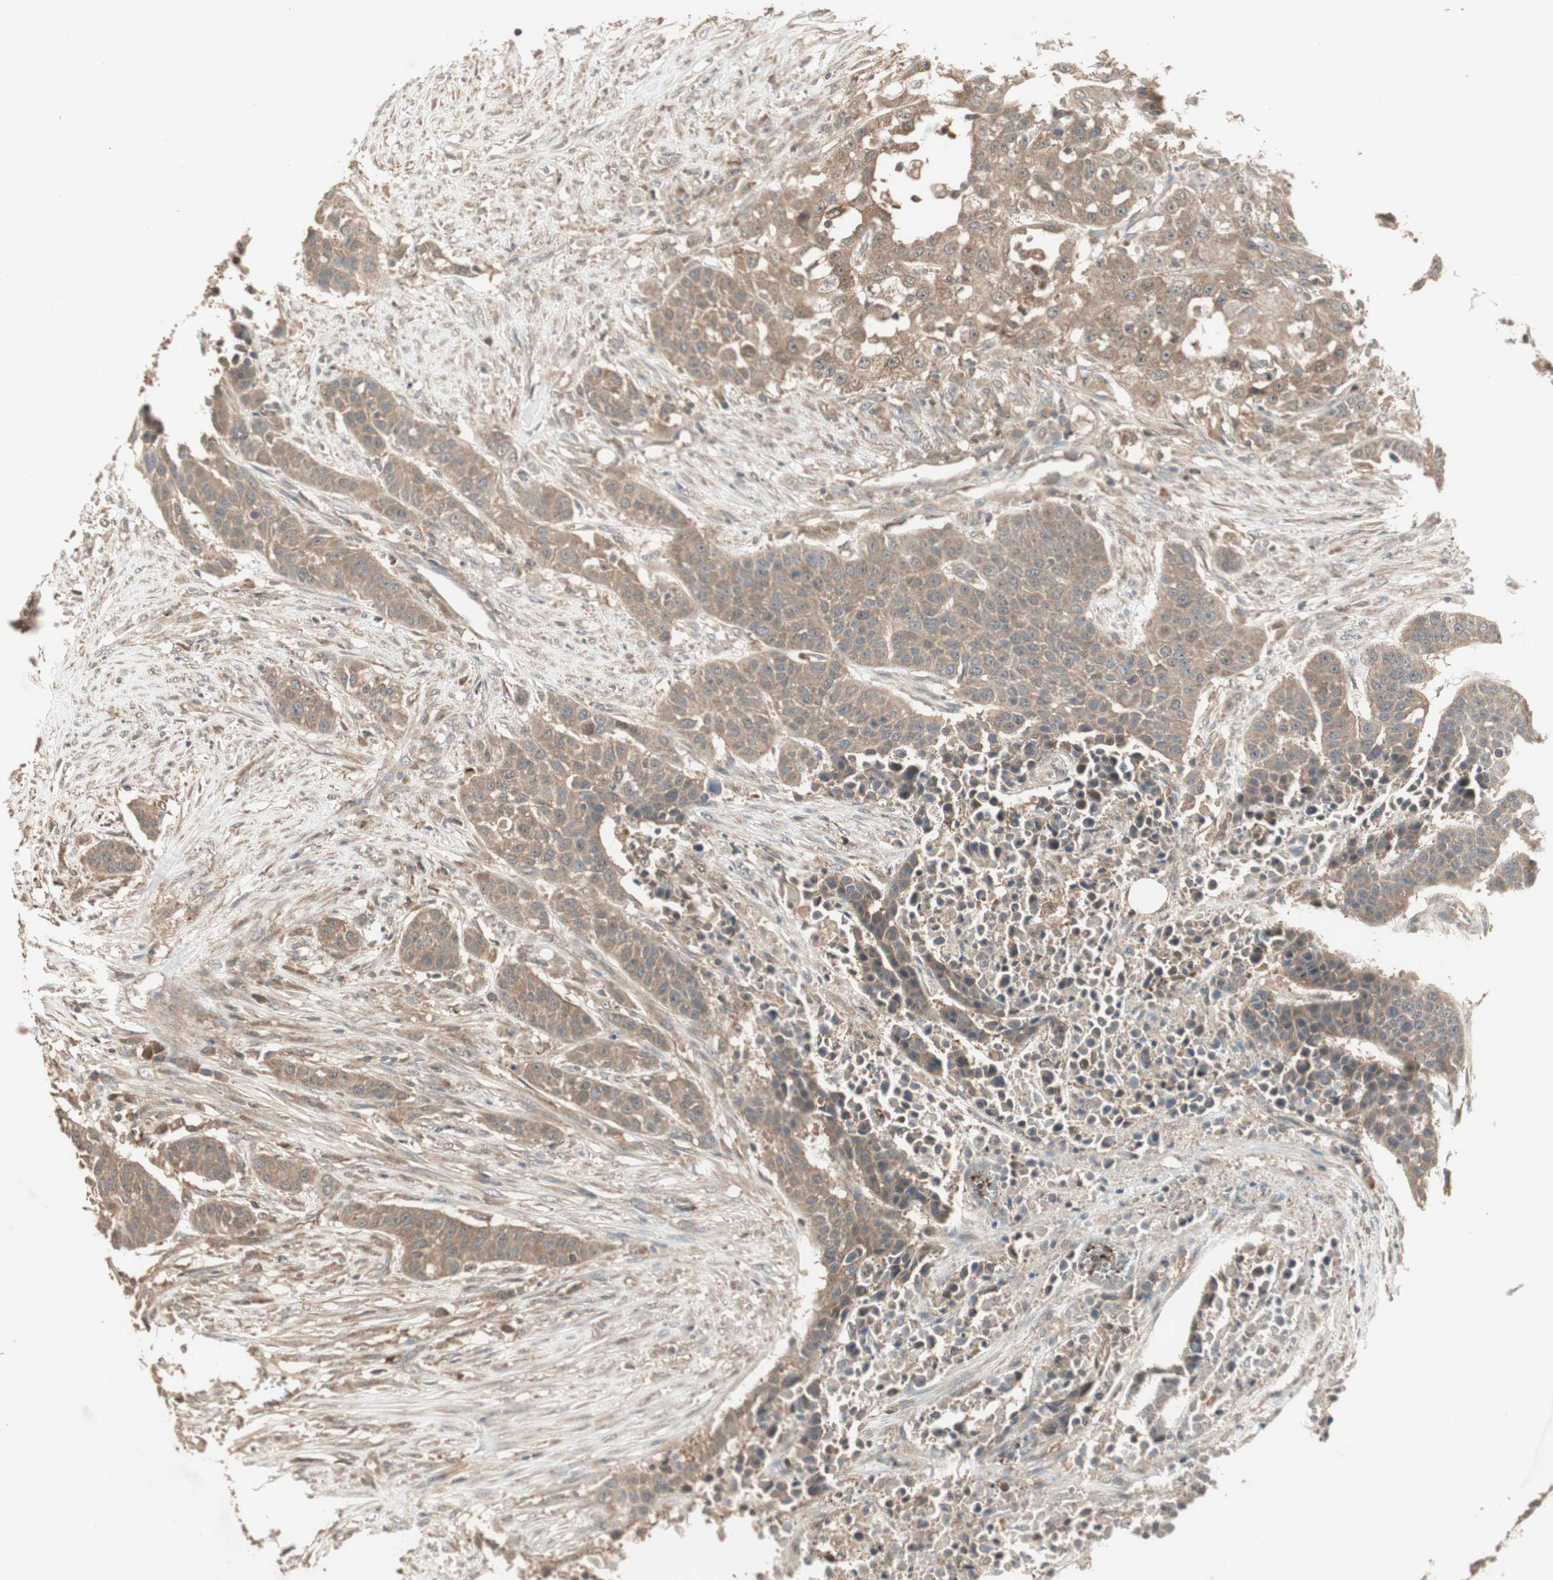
{"staining": {"intensity": "moderate", "quantity": ">75%", "location": "cytoplasmic/membranous"}, "tissue": "urothelial cancer", "cell_type": "Tumor cells", "image_type": "cancer", "snomed": [{"axis": "morphology", "description": "Urothelial carcinoma, High grade"}, {"axis": "topography", "description": "Urinary bladder"}], "caption": "The histopathology image shows staining of urothelial carcinoma (high-grade), revealing moderate cytoplasmic/membranous protein positivity (brown color) within tumor cells. (DAB (3,3'-diaminobenzidine) = brown stain, brightfield microscopy at high magnification).", "gene": "UBAC1", "patient": {"sex": "male", "age": 74}}